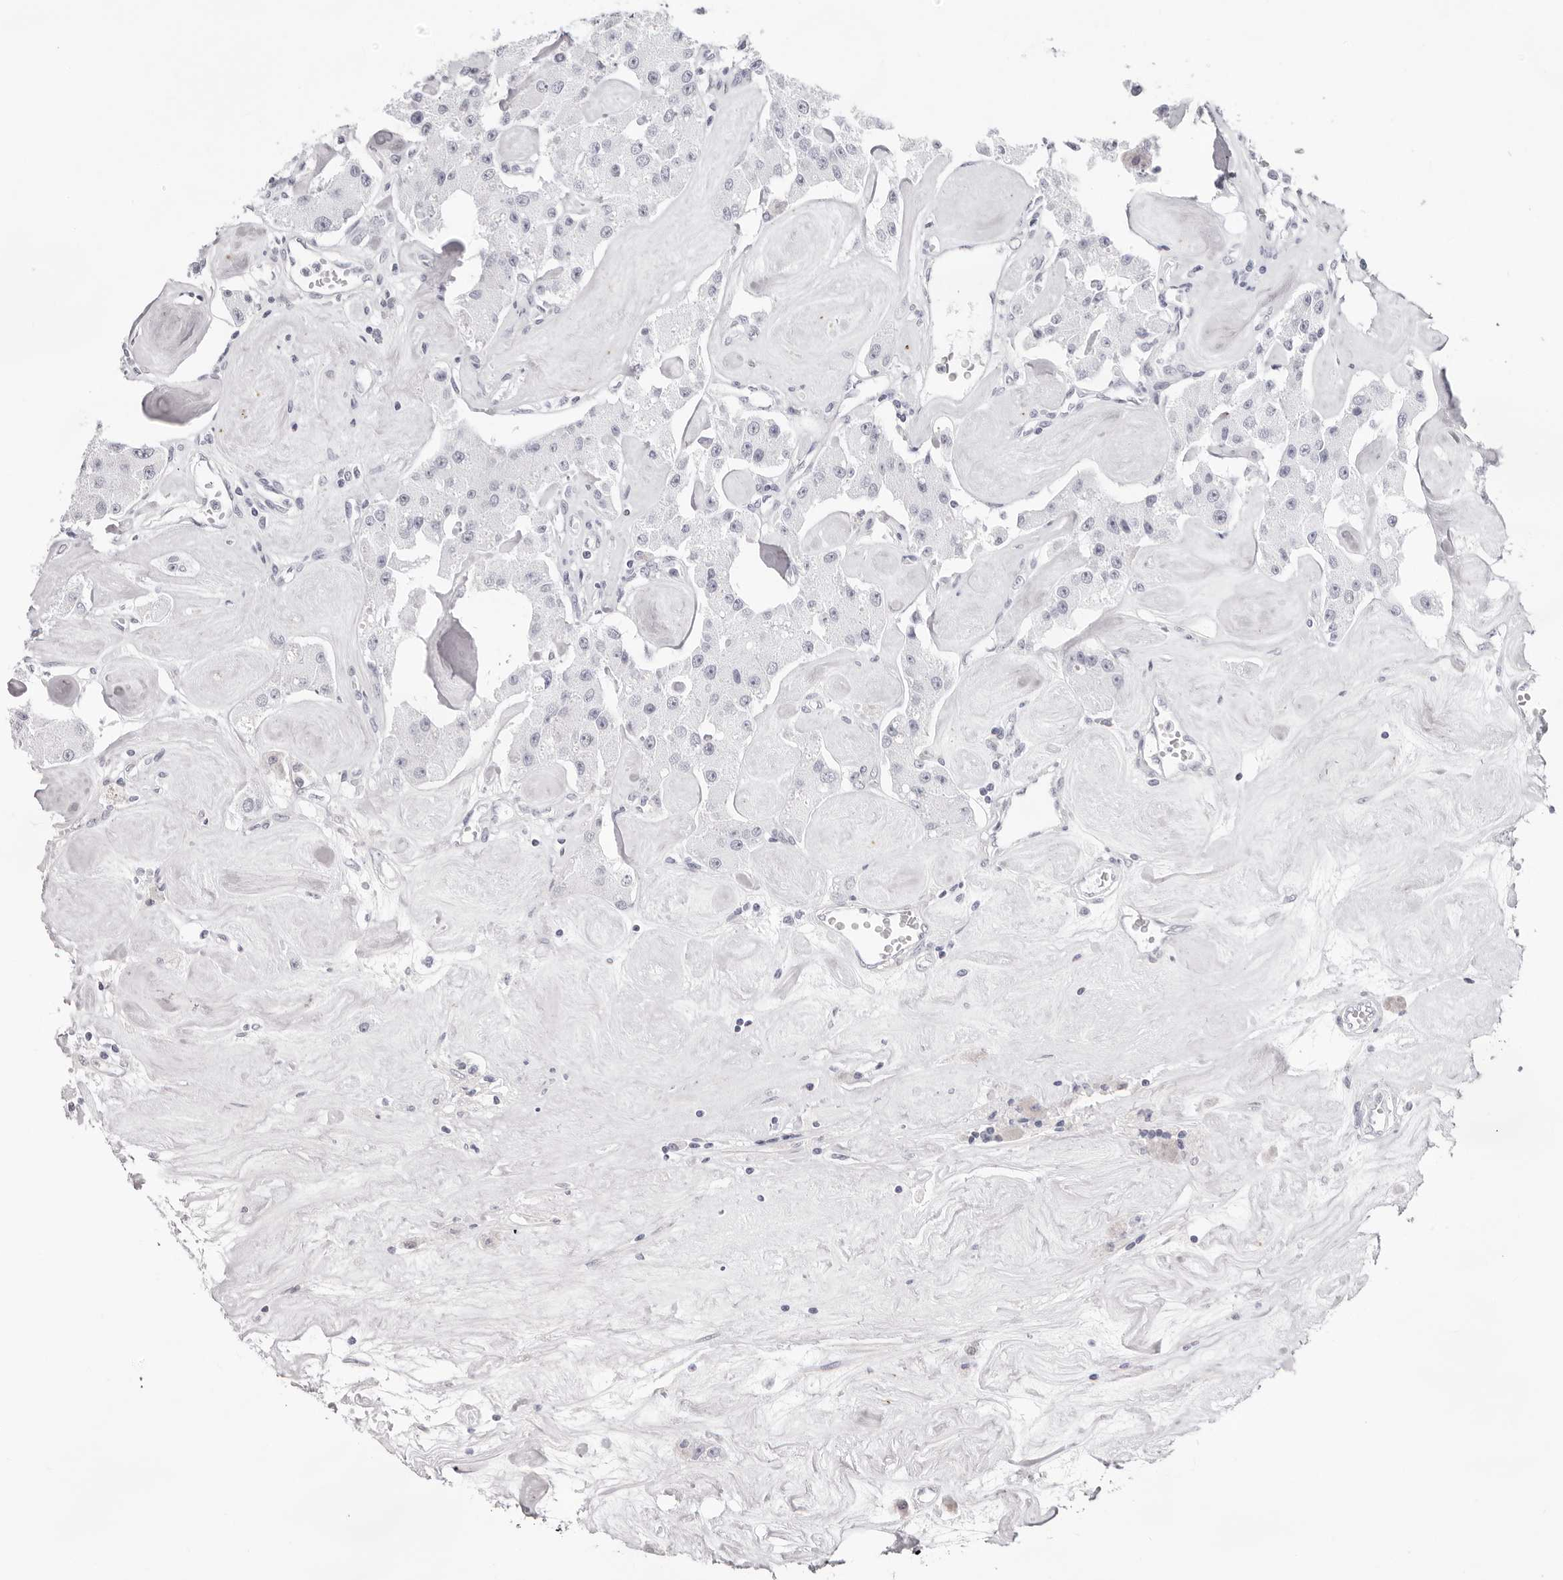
{"staining": {"intensity": "negative", "quantity": "none", "location": "none"}, "tissue": "carcinoid", "cell_type": "Tumor cells", "image_type": "cancer", "snomed": [{"axis": "morphology", "description": "Carcinoid, malignant, NOS"}, {"axis": "topography", "description": "Pancreas"}], "caption": "Protein analysis of carcinoid displays no significant positivity in tumor cells.", "gene": "INSL3", "patient": {"sex": "male", "age": 41}}